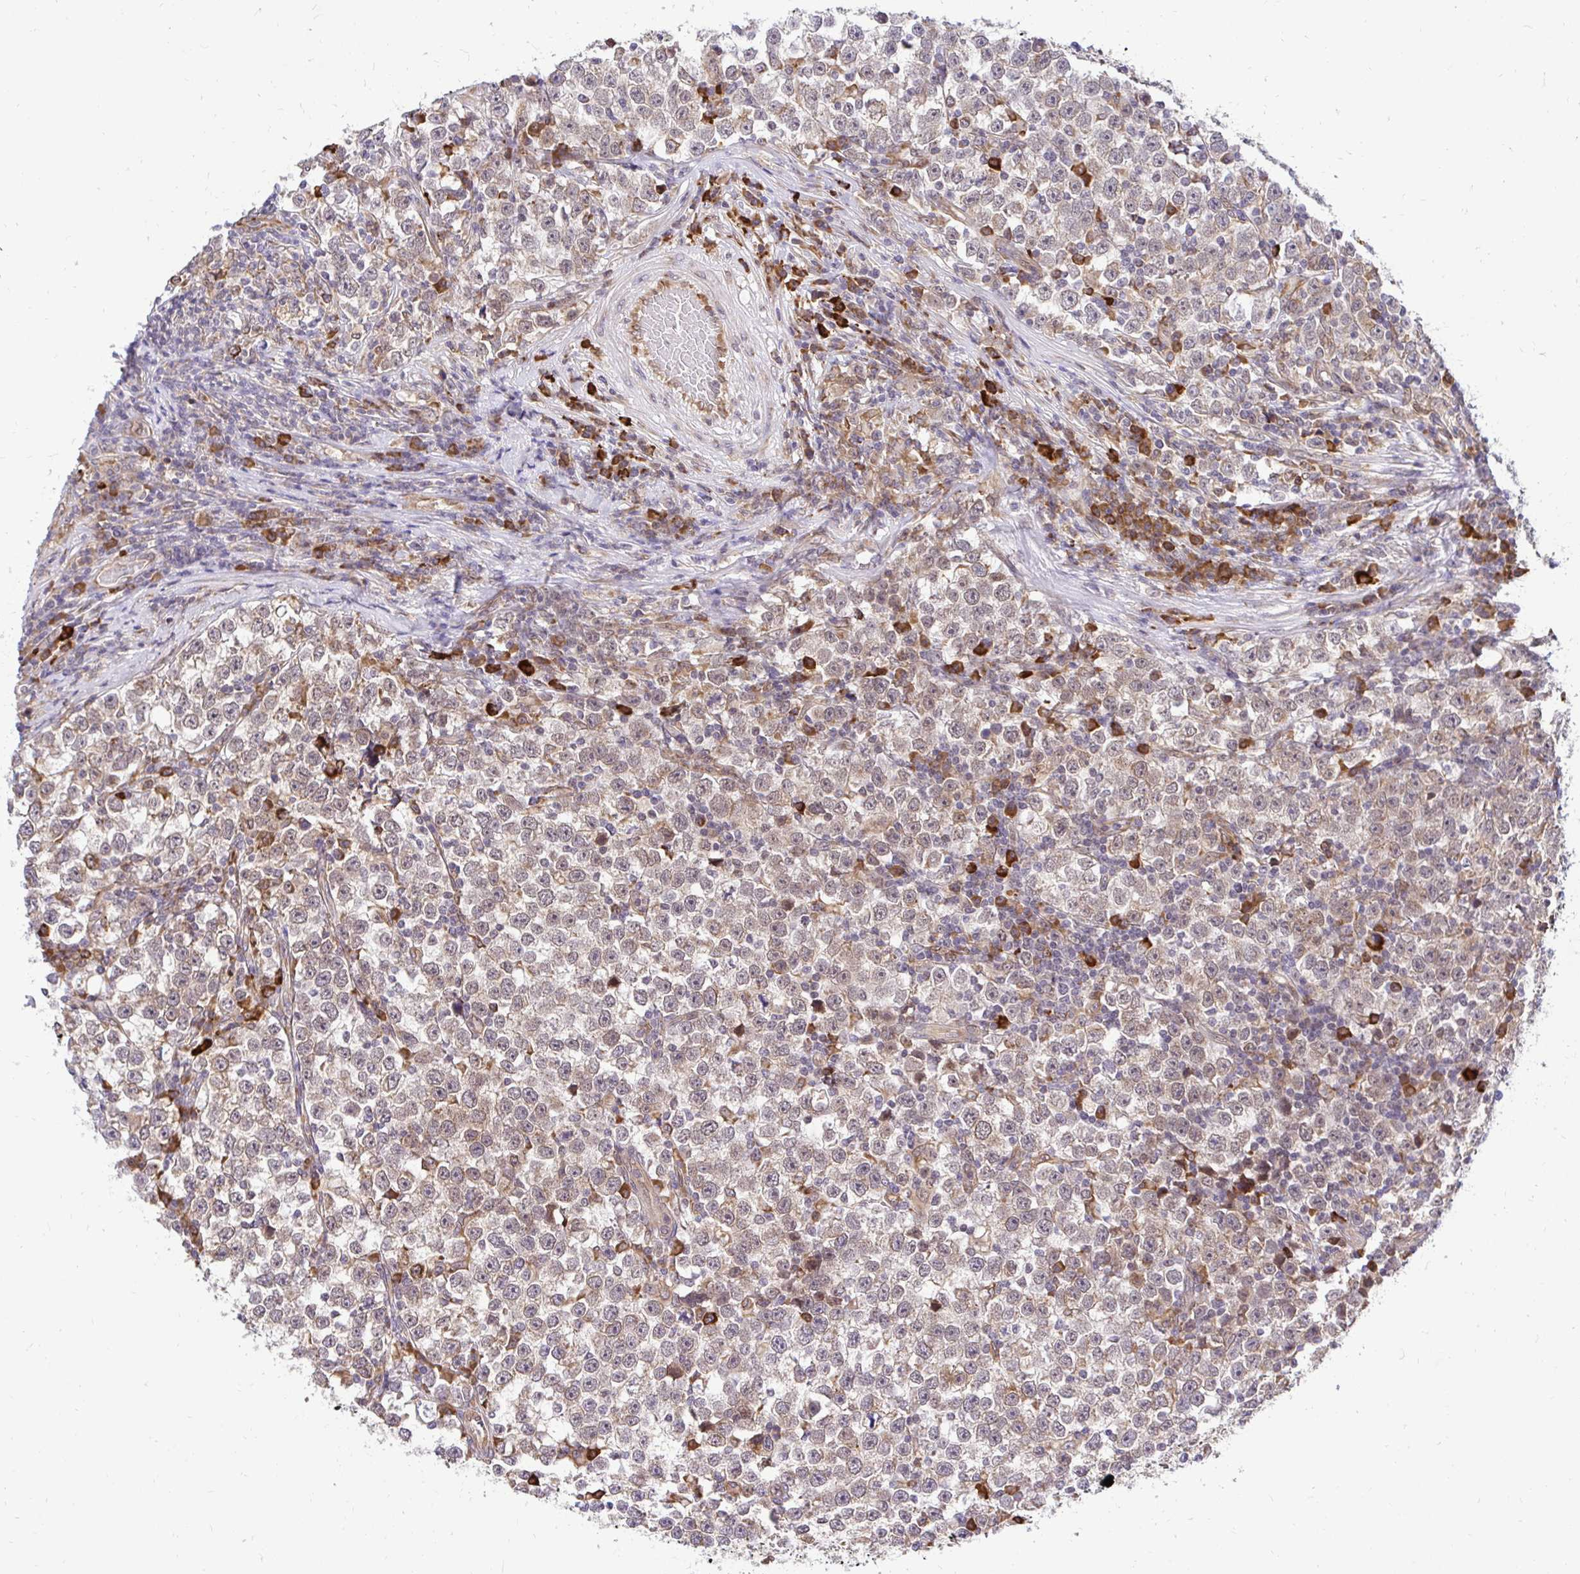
{"staining": {"intensity": "weak", "quantity": ">75%", "location": "cytoplasmic/membranous"}, "tissue": "testis cancer", "cell_type": "Tumor cells", "image_type": "cancer", "snomed": [{"axis": "morphology", "description": "Seminoma, NOS"}, {"axis": "topography", "description": "Testis"}], "caption": "A low amount of weak cytoplasmic/membranous staining is present in approximately >75% of tumor cells in testis cancer tissue.", "gene": "NAALAD2", "patient": {"sex": "male", "age": 43}}